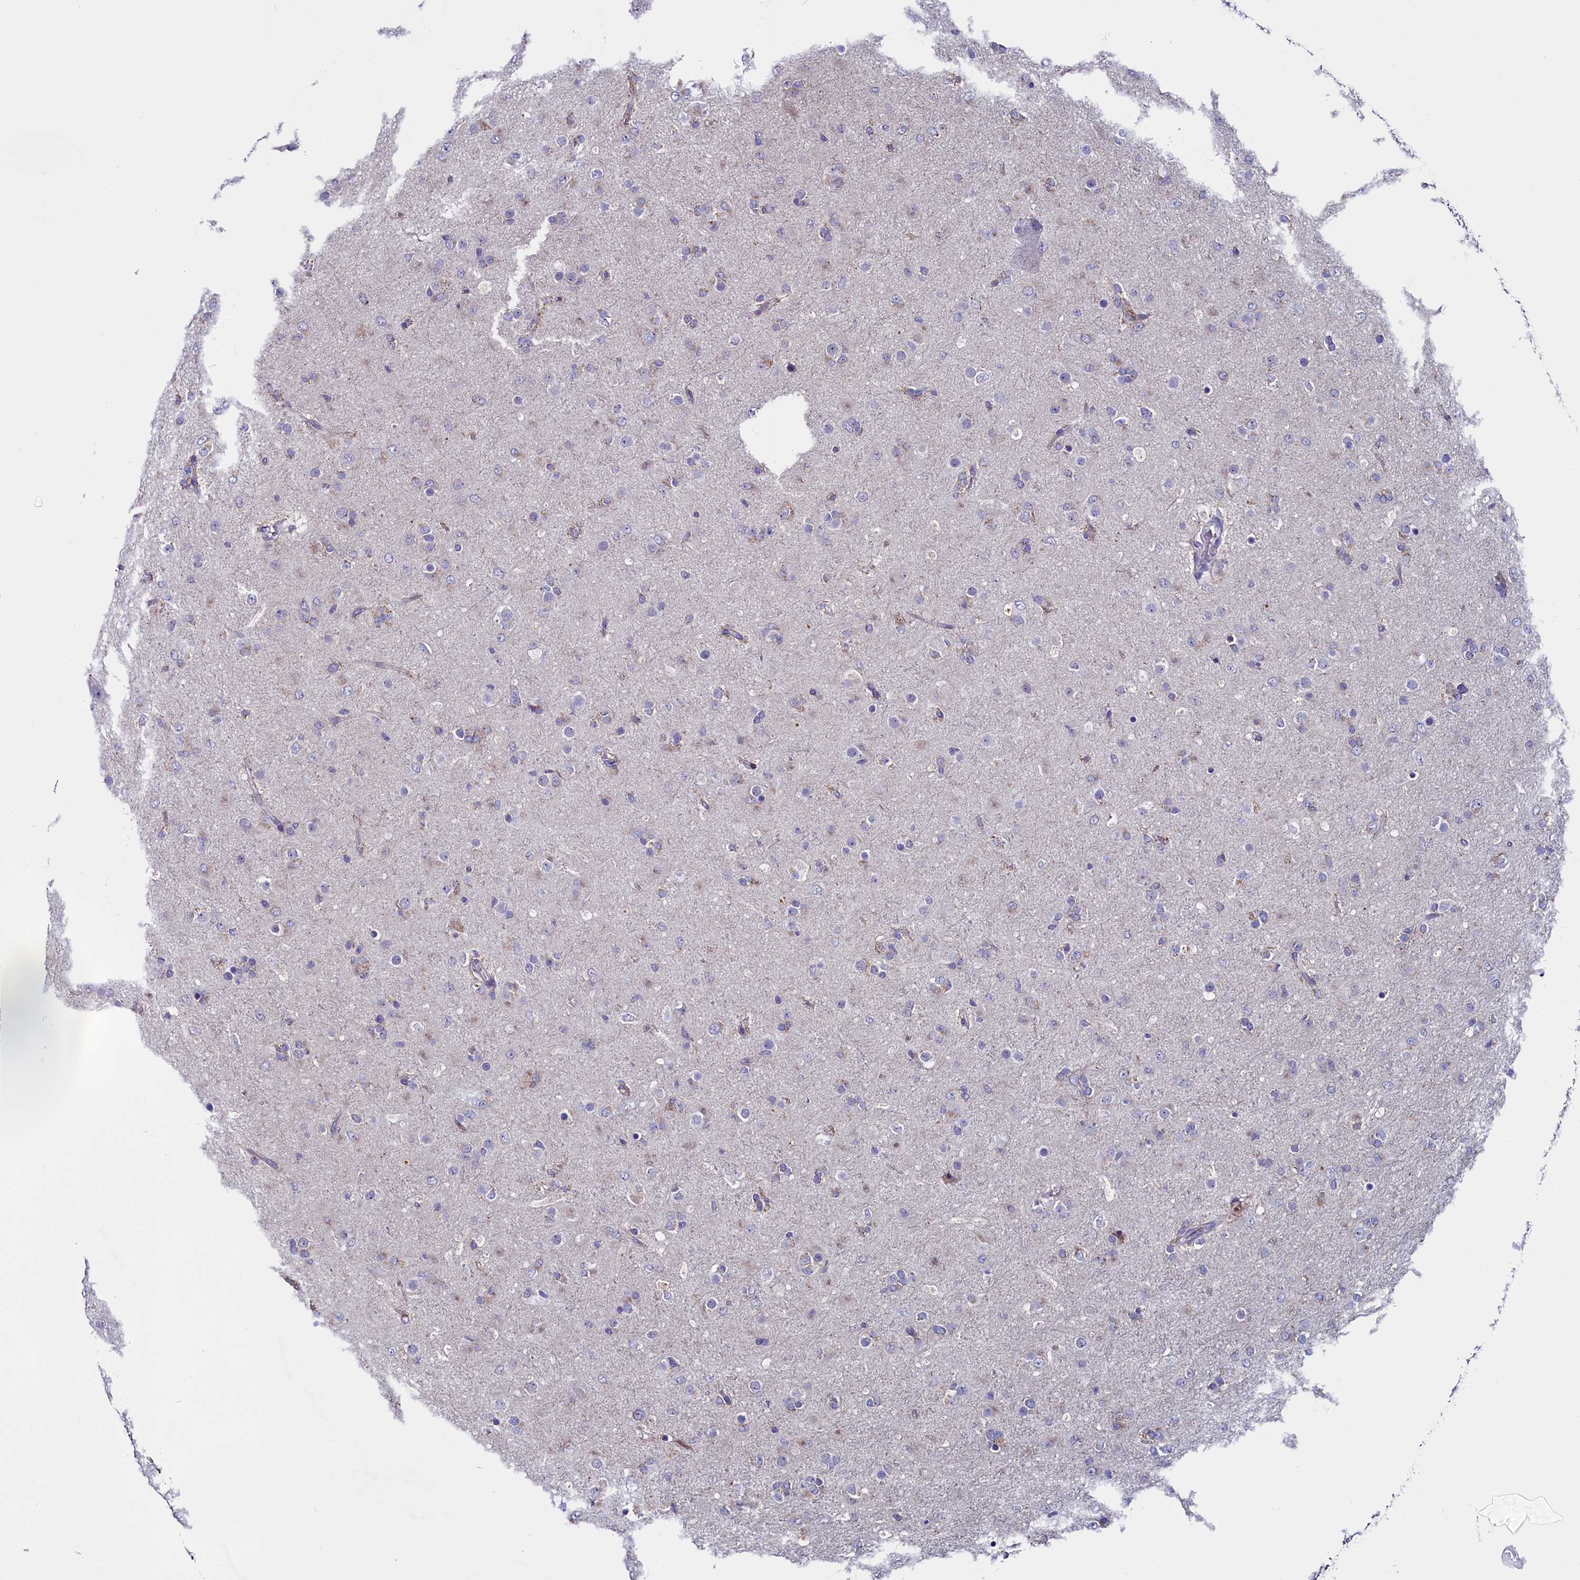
{"staining": {"intensity": "negative", "quantity": "none", "location": "none"}, "tissue": "glioma", "cell_type": "Tumor cells", "image_type": "cancer", "snomed": [{"axis": "morphology", "description": "Glioma, malignant, Low grade"}, {"axis": "topography", "description": "Brain"}], "caption": "Tumor cells show no significant expression in malignant glioma (low-grade).", "gene": "CIAPIN1", "patient": {"sex": "male", "age": 65}}